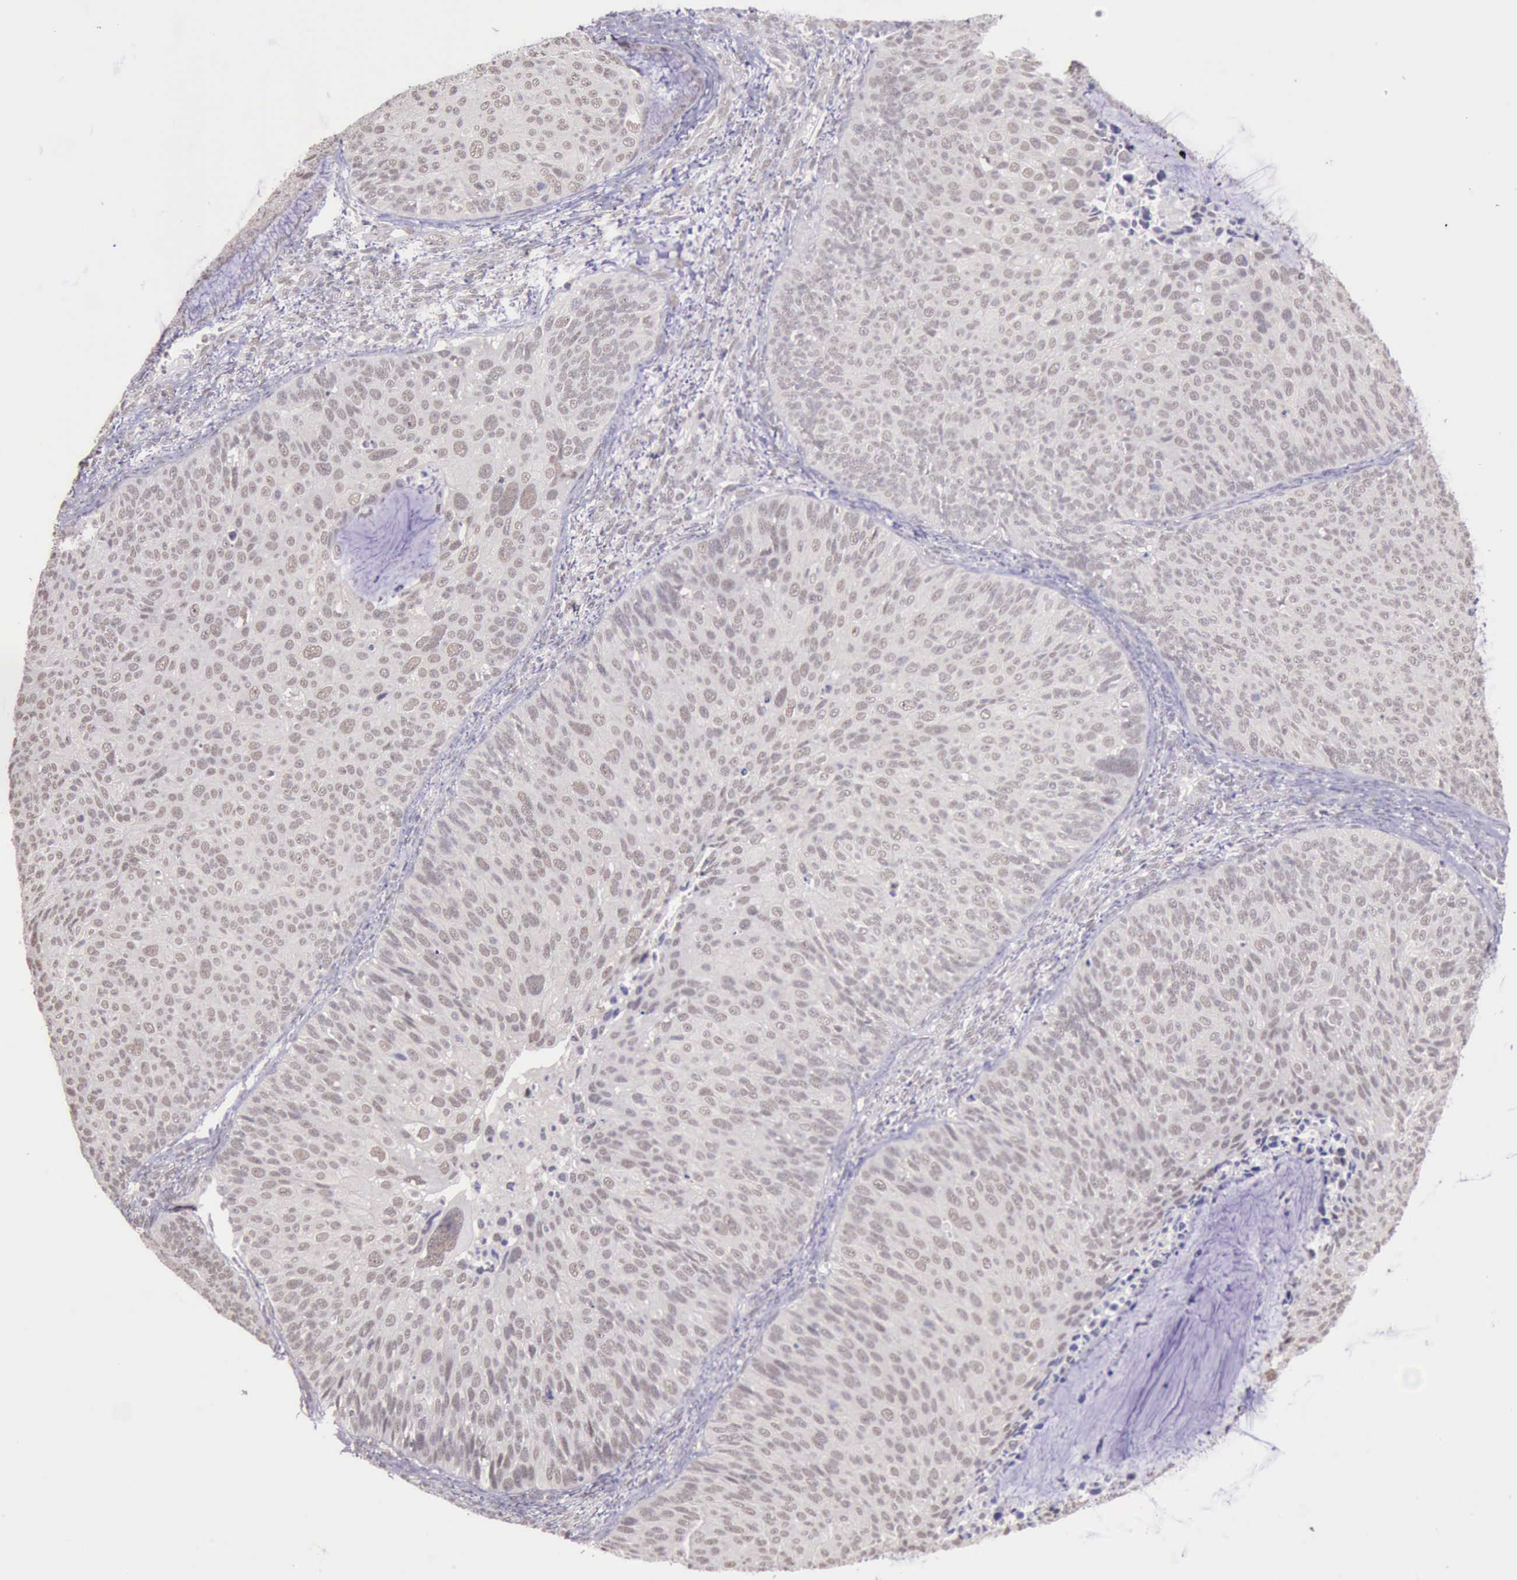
{"staining": {"intensity": "weak", "quantity": ">75%", "location": "nuclear"}, "tissue": "cervical cancer", "cell_type": "Tumor cells", "image_type": "cancer", "snomed": [{"axis": "morphology", "description": "Squamous cell carcinoma, NOS"}, {"axis": "topography", "description": "Cervix"}], "caption": "This is an image of immunohistochemistry (IHC) staining of cervical squamous cell carcinoma, which shows weak staining in the nuclear of tumor cells.", "gene": "PRPF39", "patient": {"sex": "female", "age": 36}}